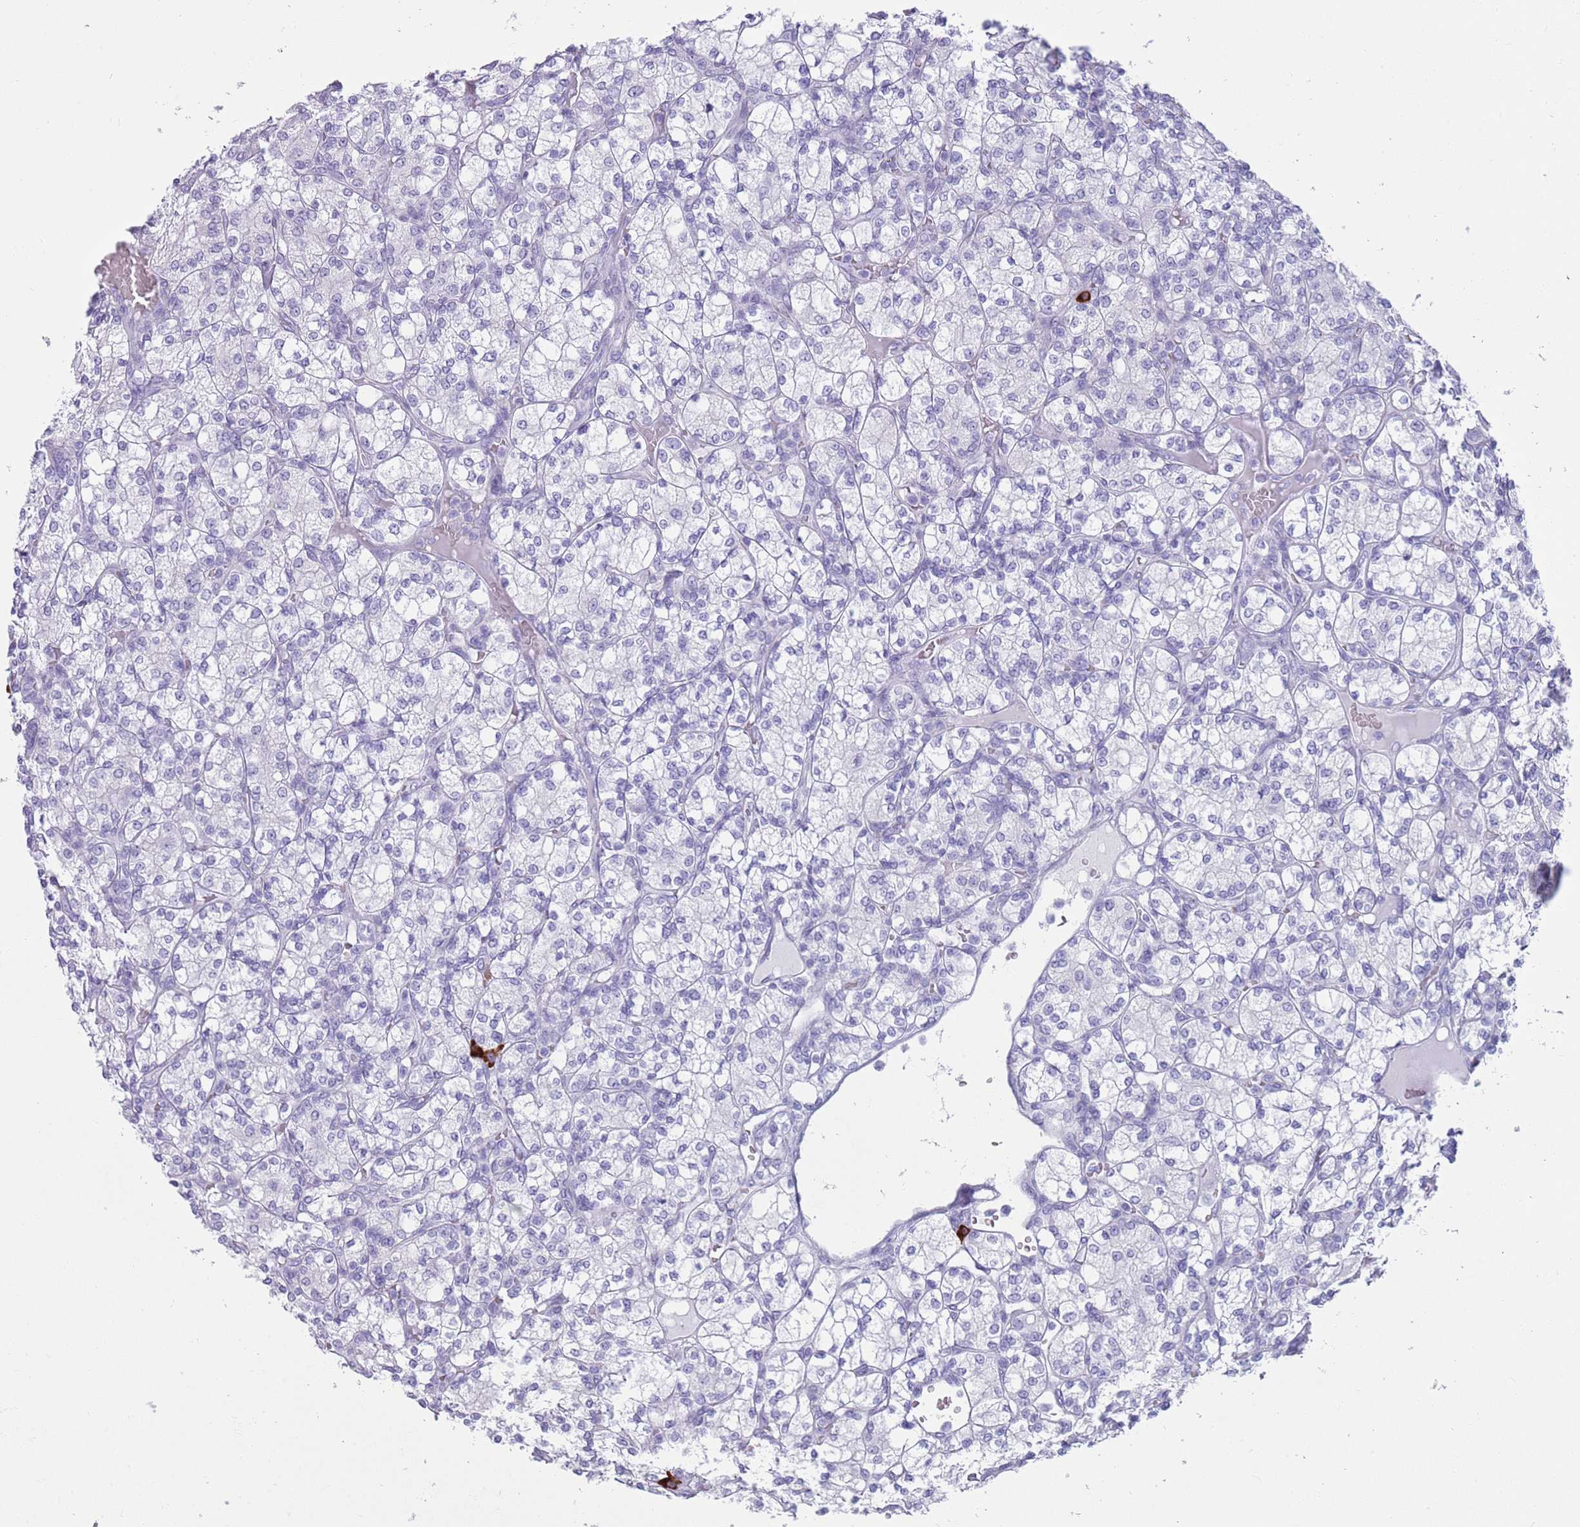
{"staining": {"intensity": "negative", "quantity": "none", "location": "none"}, "tissue": "renal cancer", "cell_type": "Tumor cells", "image_type": "cancer", "snomed": [{"axis": "morphology", "description": "Adenocarcinoma, NOS"}, {"axis": "topography", "description": "Kidney"}], "caption": "Immunohistochemical staining of human adenocarcinoma (renal) reveals no significant expression in tumor cells. (DAB IHC visualized using brightfield microscopy, high magnification).", "gene": "LY6G5B", "patient": {"sex": "male", "age": 77}}